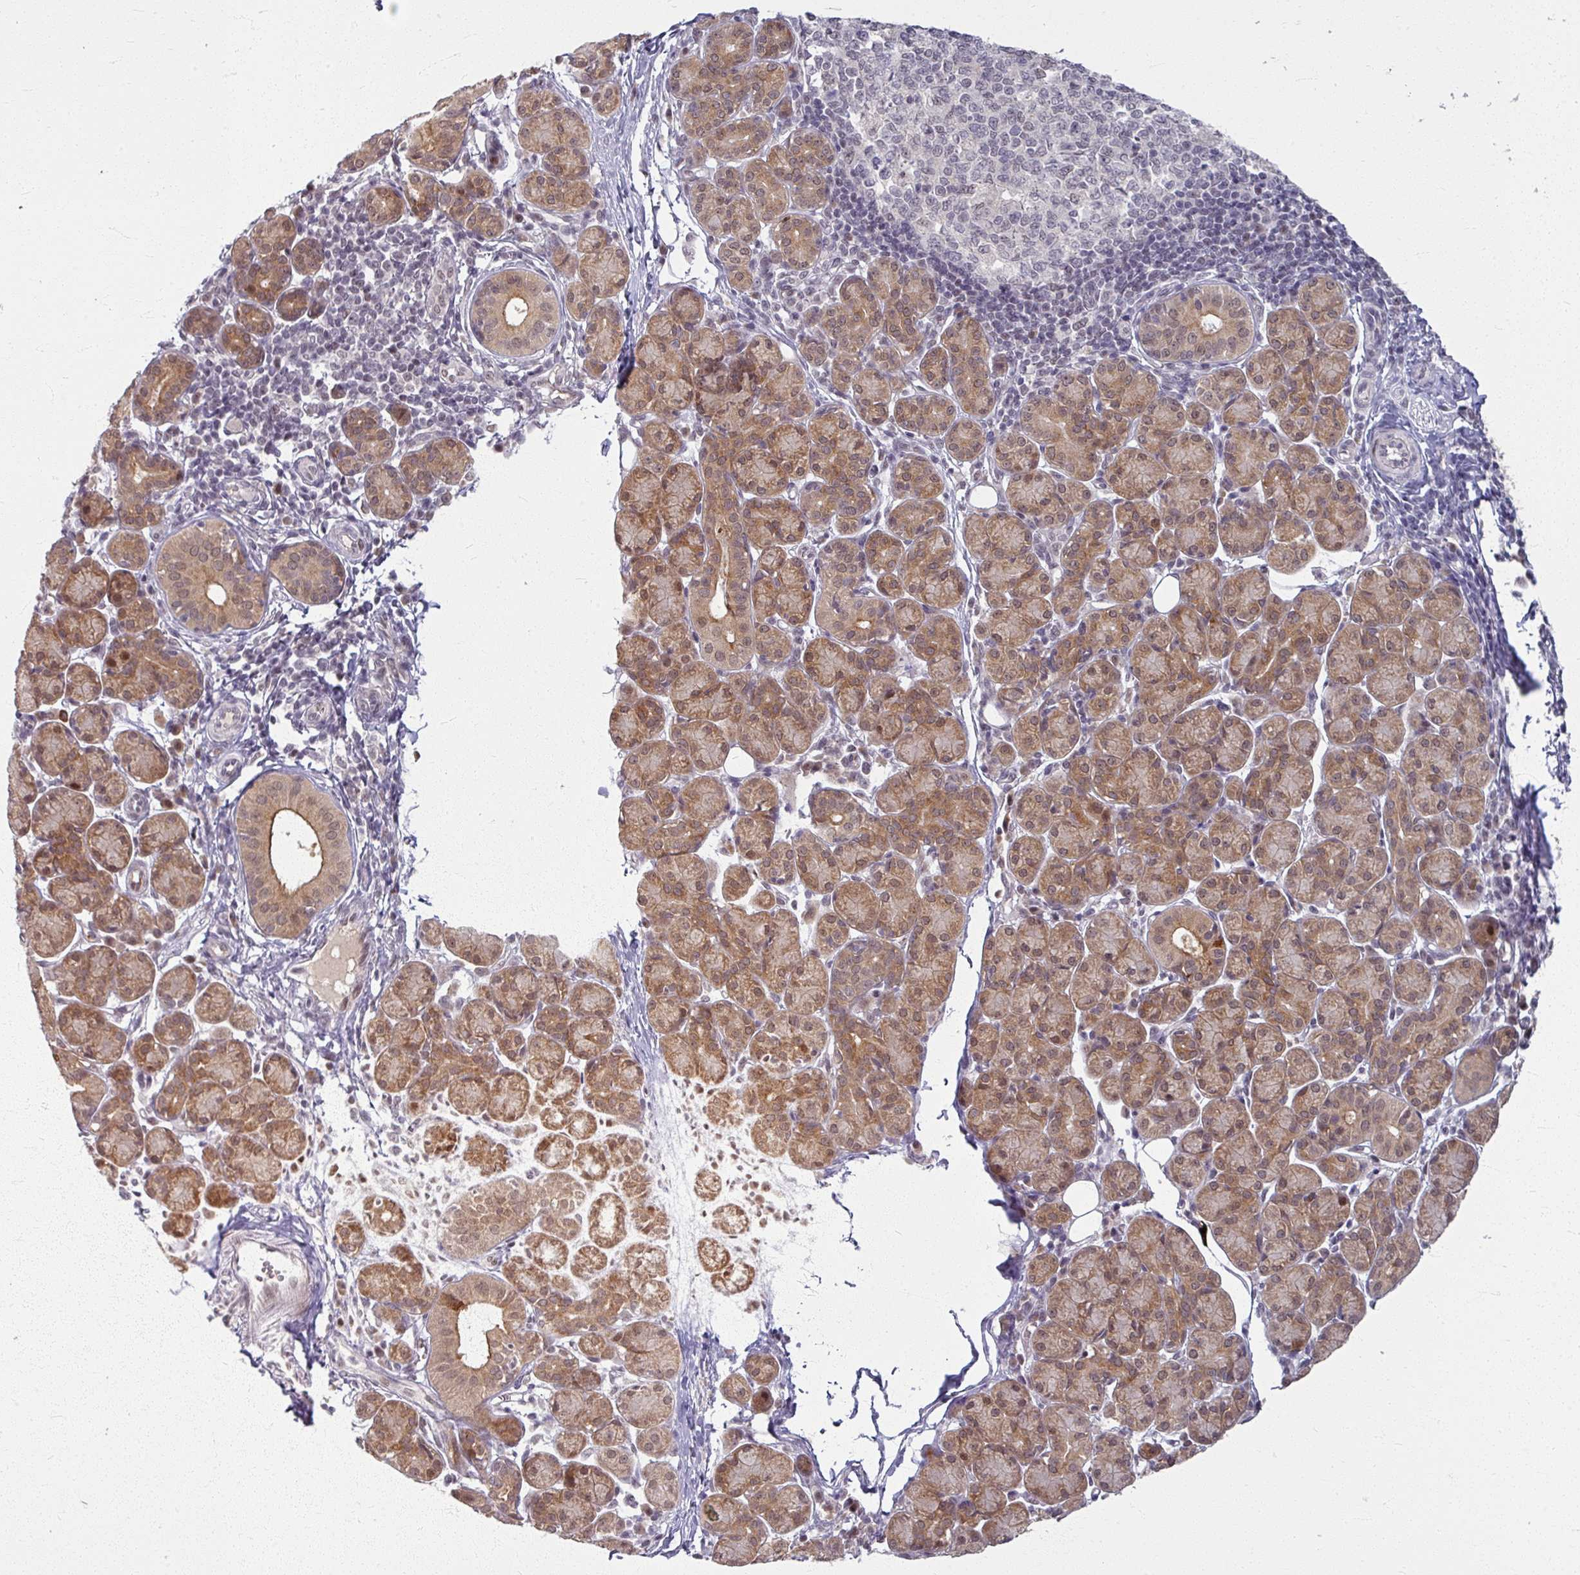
{"staining": {"intensity": "moderate", "quantity": ">75%", "location": "cytoplasmic/membranous"}, "tissue": "salivary gland", "cell_type": "Glandular cells", "image_type": "normal", "snomed": [{"axis": "morphology", "description": "Normal tissue, NOS"}, {"axis": "morphology", "description": "Inflammation, NOS"}, {"axis": "topography", "description": "Lymph node"}, {"axis": "topography", "description": "Salivary gland"}], "caption": "Protein expression analysis of benign salivary gland demonstrates moderate cytoplasmic/membranous positivity in about >75% of glandular cells.", "gene": "KLC3", "patient": {"sex": "male", "age": 3}}